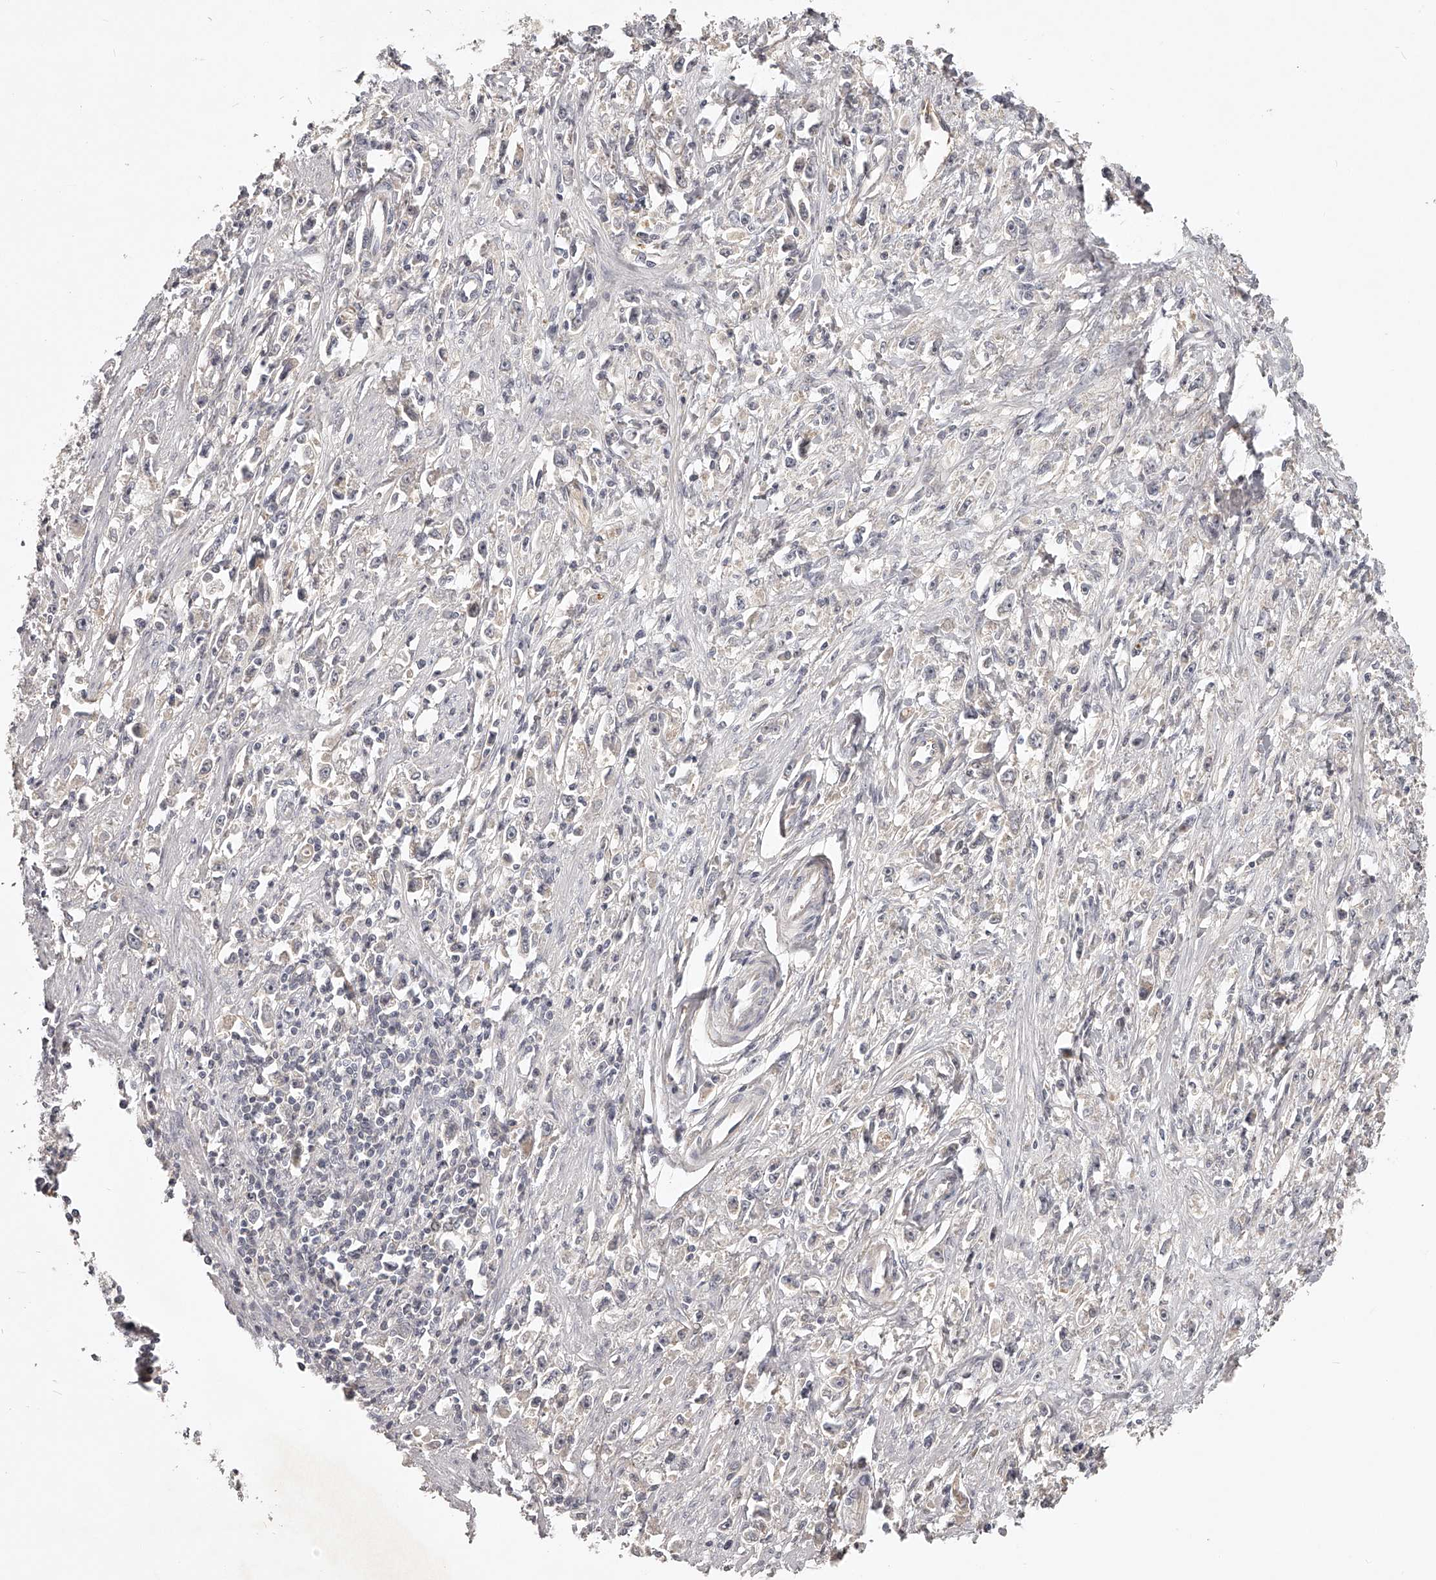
{"staining": {"intensity": "negative", "quantity": "none", "location": "none"}, "tissue": "stomach cancer", "cell_type": "Tumor cells", "image_type": "cancer", "snomed": [{"axis": "morphology", "description": "Adenocarcinoma, NOS"}, {"axis": "topography", "description": "Stomach"}], "caption": "IHC image of human stomach cancer stained for a protein (brown), which exhibits no positivity in tumor cells. The staining was performed using DAB (3,3'-diaminobenzidine) to visualize the protein expression in brown, while the nuclei were stained in blue with hematoxylin (Magnification: 20x).", "gene": "ZNF582", "patient": {"sex": "female", "age": 59}}